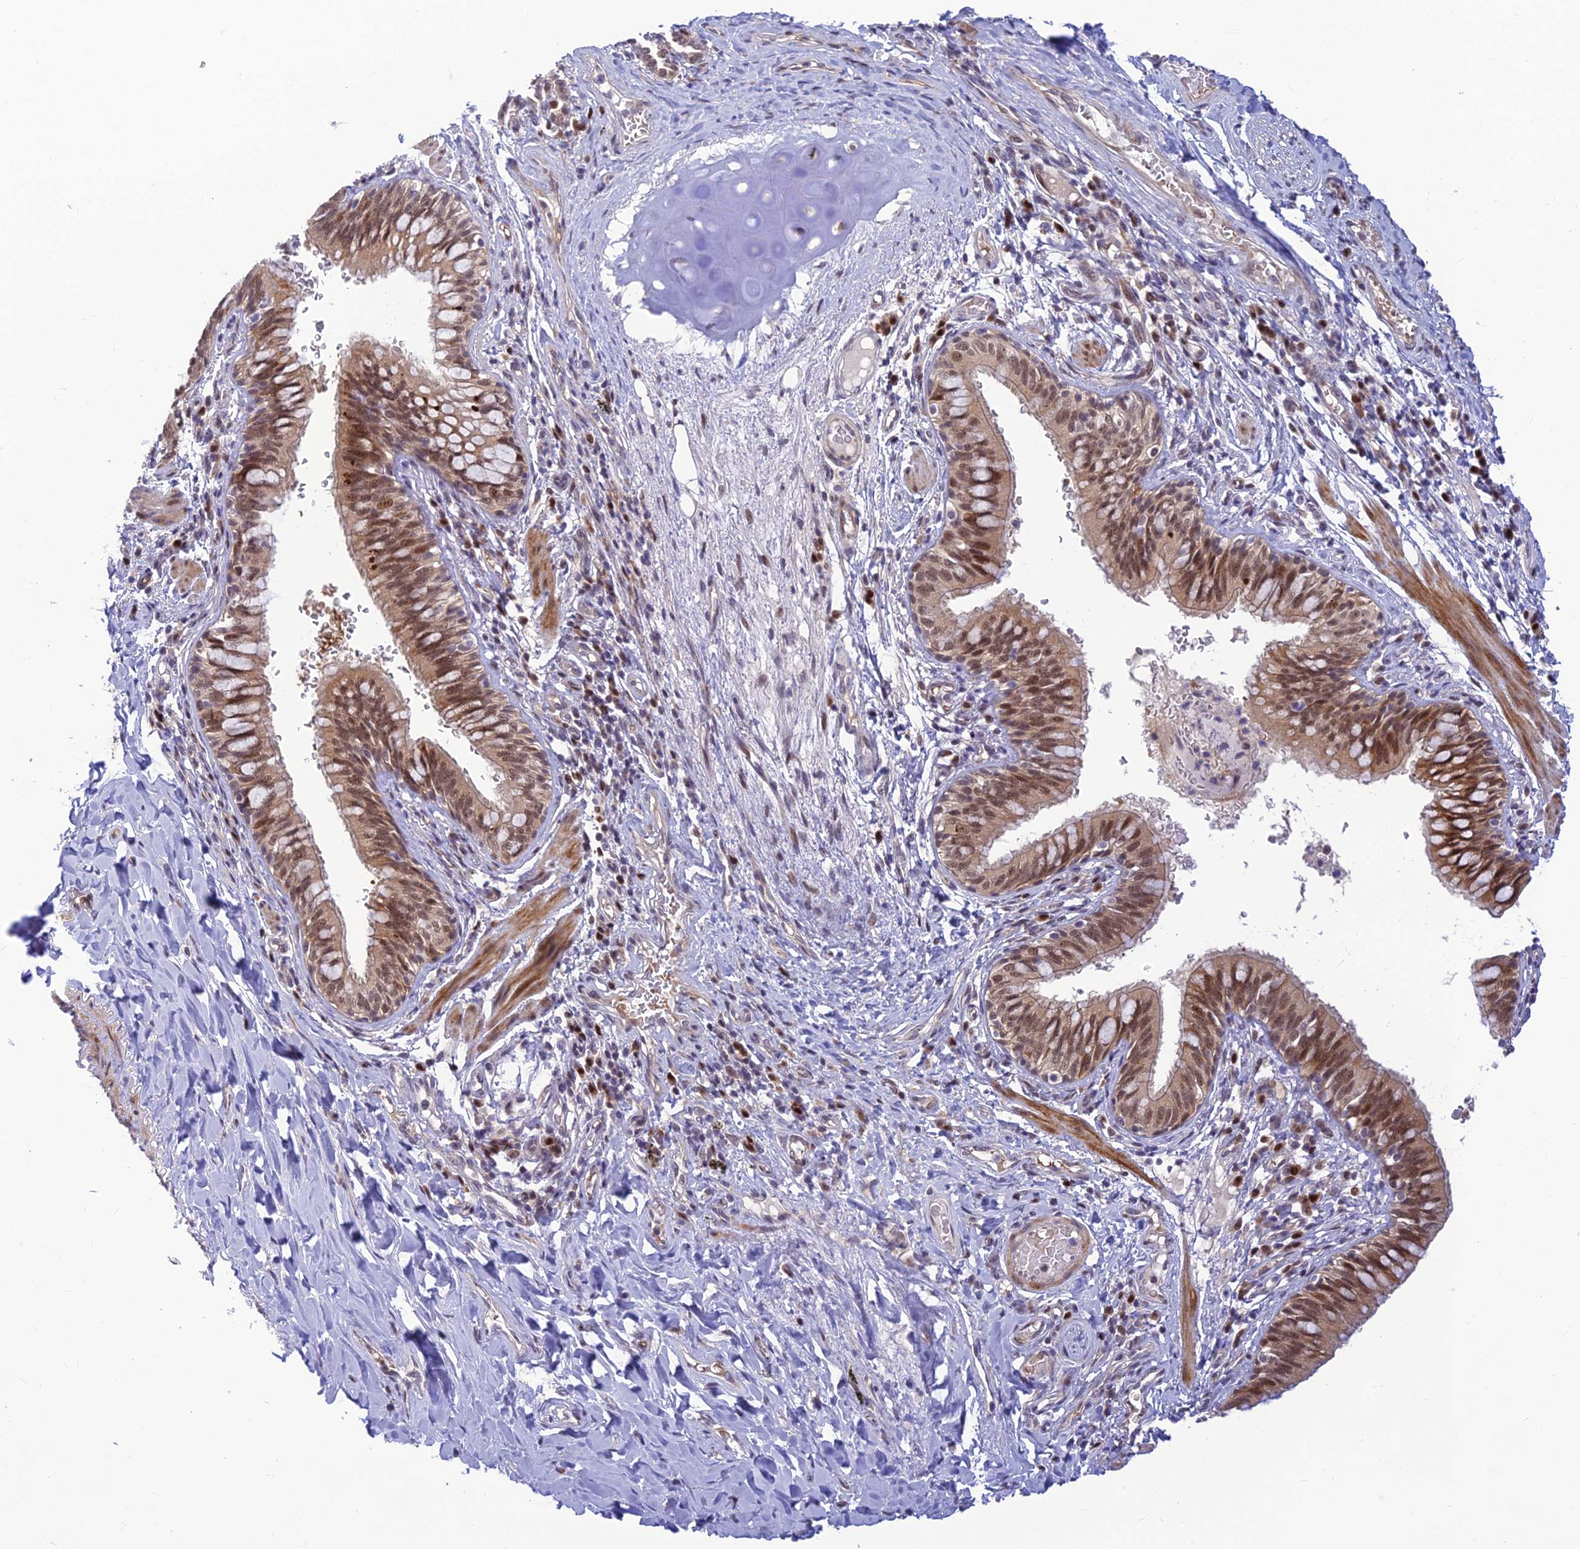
{"staining": {"intensity": "moderate", "quantity": ">75%", "location": "cytoplasmic/membranous,nuclear"}, "tissue": "bronchus", "cell_type": "Respiratory epithelial cells", "image_type": "normal", "snomed": [{"axis": "morphology", "description": "Normal tissue, NOS"}, {"axis": "topography", "description": "Cartilage tissue"}, {"axis": "topography", "description": "Bronchus"}], "caption": "A brown stain shows moderate cytoplasmic/membranous,nuclear expression of a protein in respiratory epithelial cells of unremarkable bronchus. (IHC, brightfield microscopy, high magnification).", "gene": "ASPDH", "patient": {"sex": "female", "age": 36}}